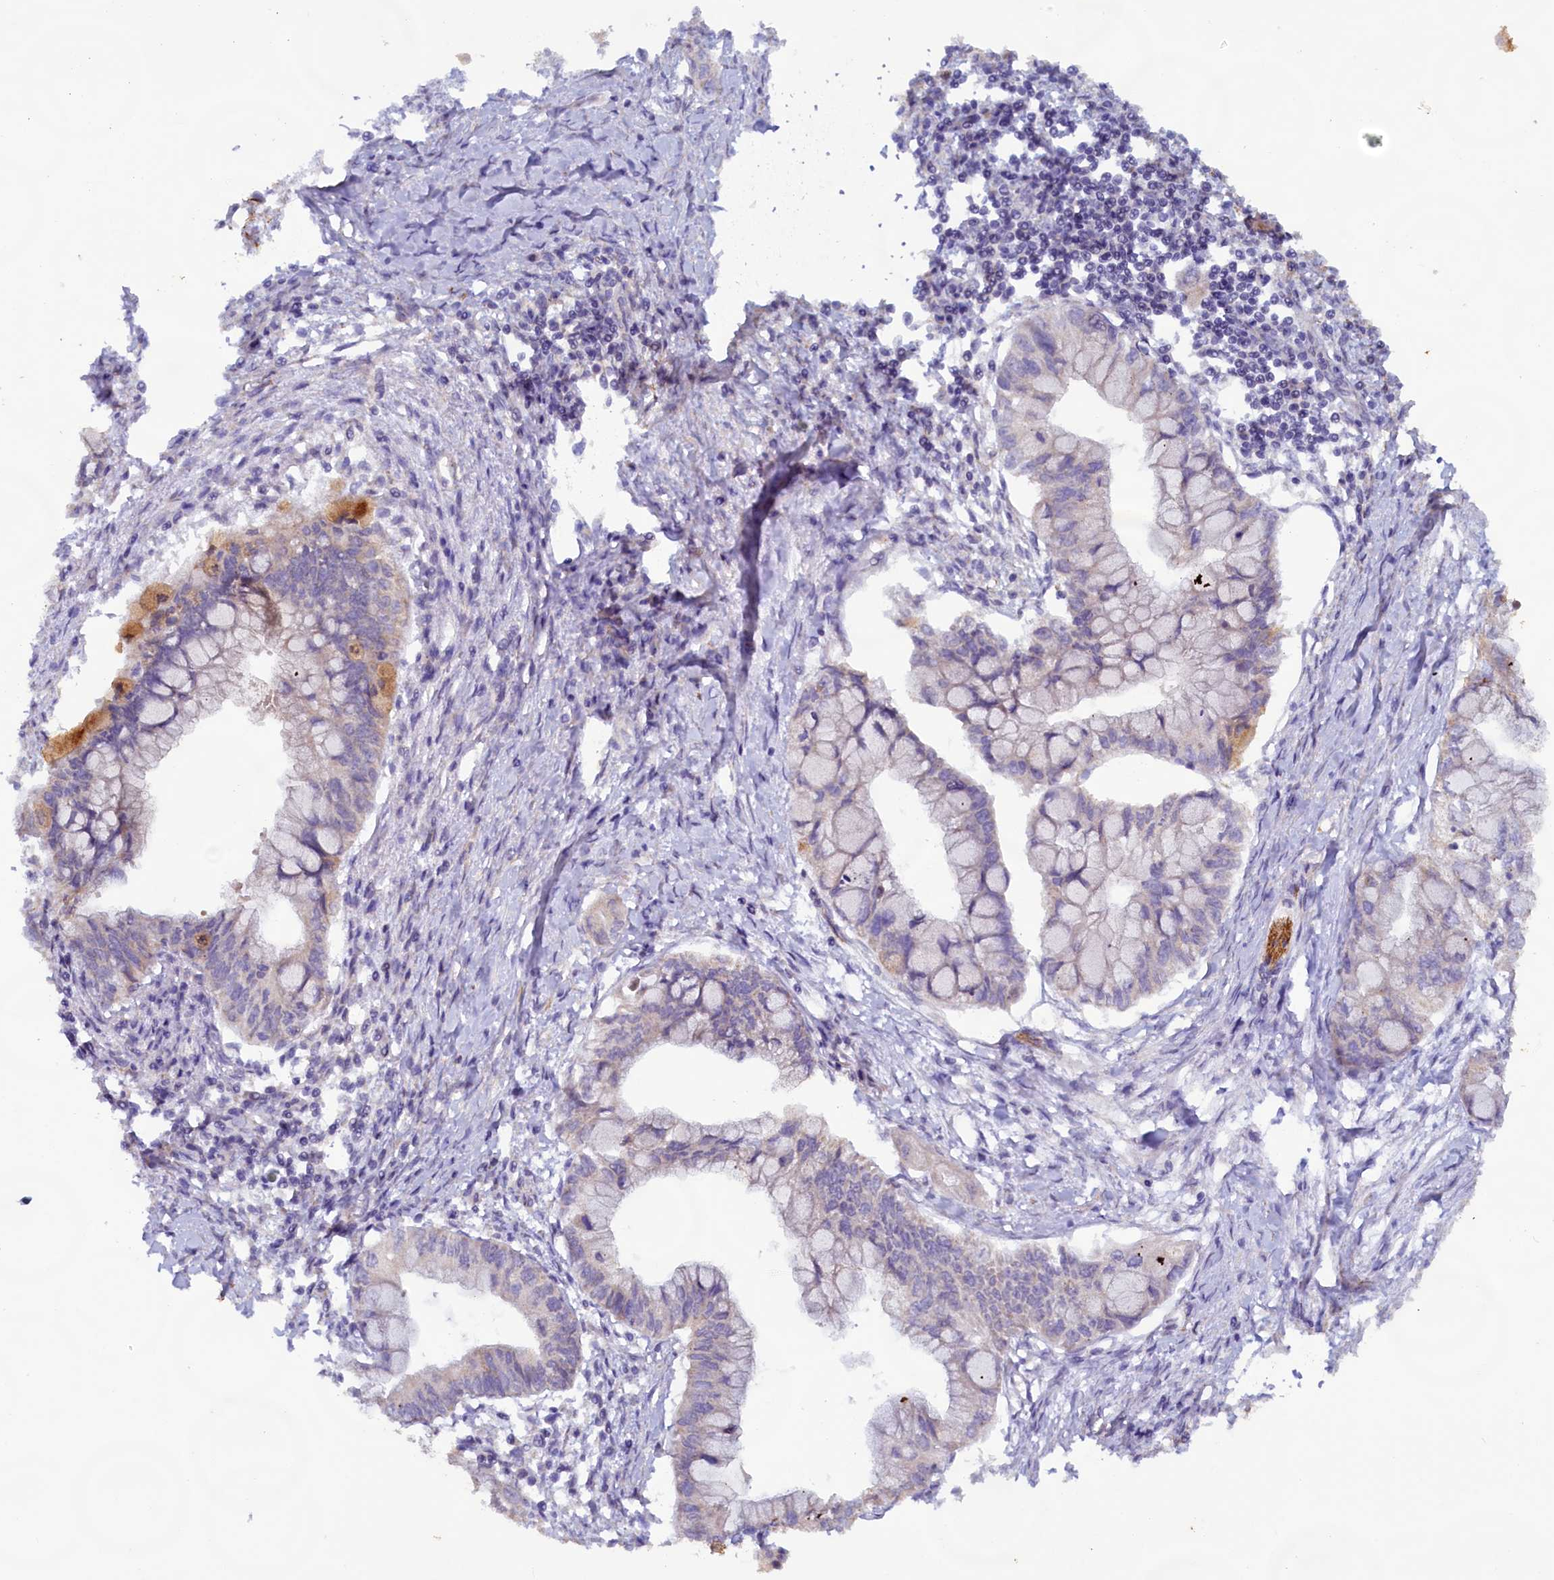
{"staining": {"intensity": "negative", "quantity": "none", "location": "none"}, "tissue": "pancreatic cancer", "cell_type": "Tumor cells", "image_type": "cancer", "snomed": [{"axis": "morphology", "description": "Adenocarcinoma, NOS"}, {"axis": "topography", "description": "Pancreas"}], "caption": "DAB immunohistochemical staining of human adenocarcinoma (pancreatic) shows no significant positivity in tumor cells. The staining is performed using DAB (3,3'-diaminobenzidine) brown chromogen with nuclei counter-stained in using hematoxylin.", "gene": "FUNDC1", "patient": {"sex": "male", "age": 48}}